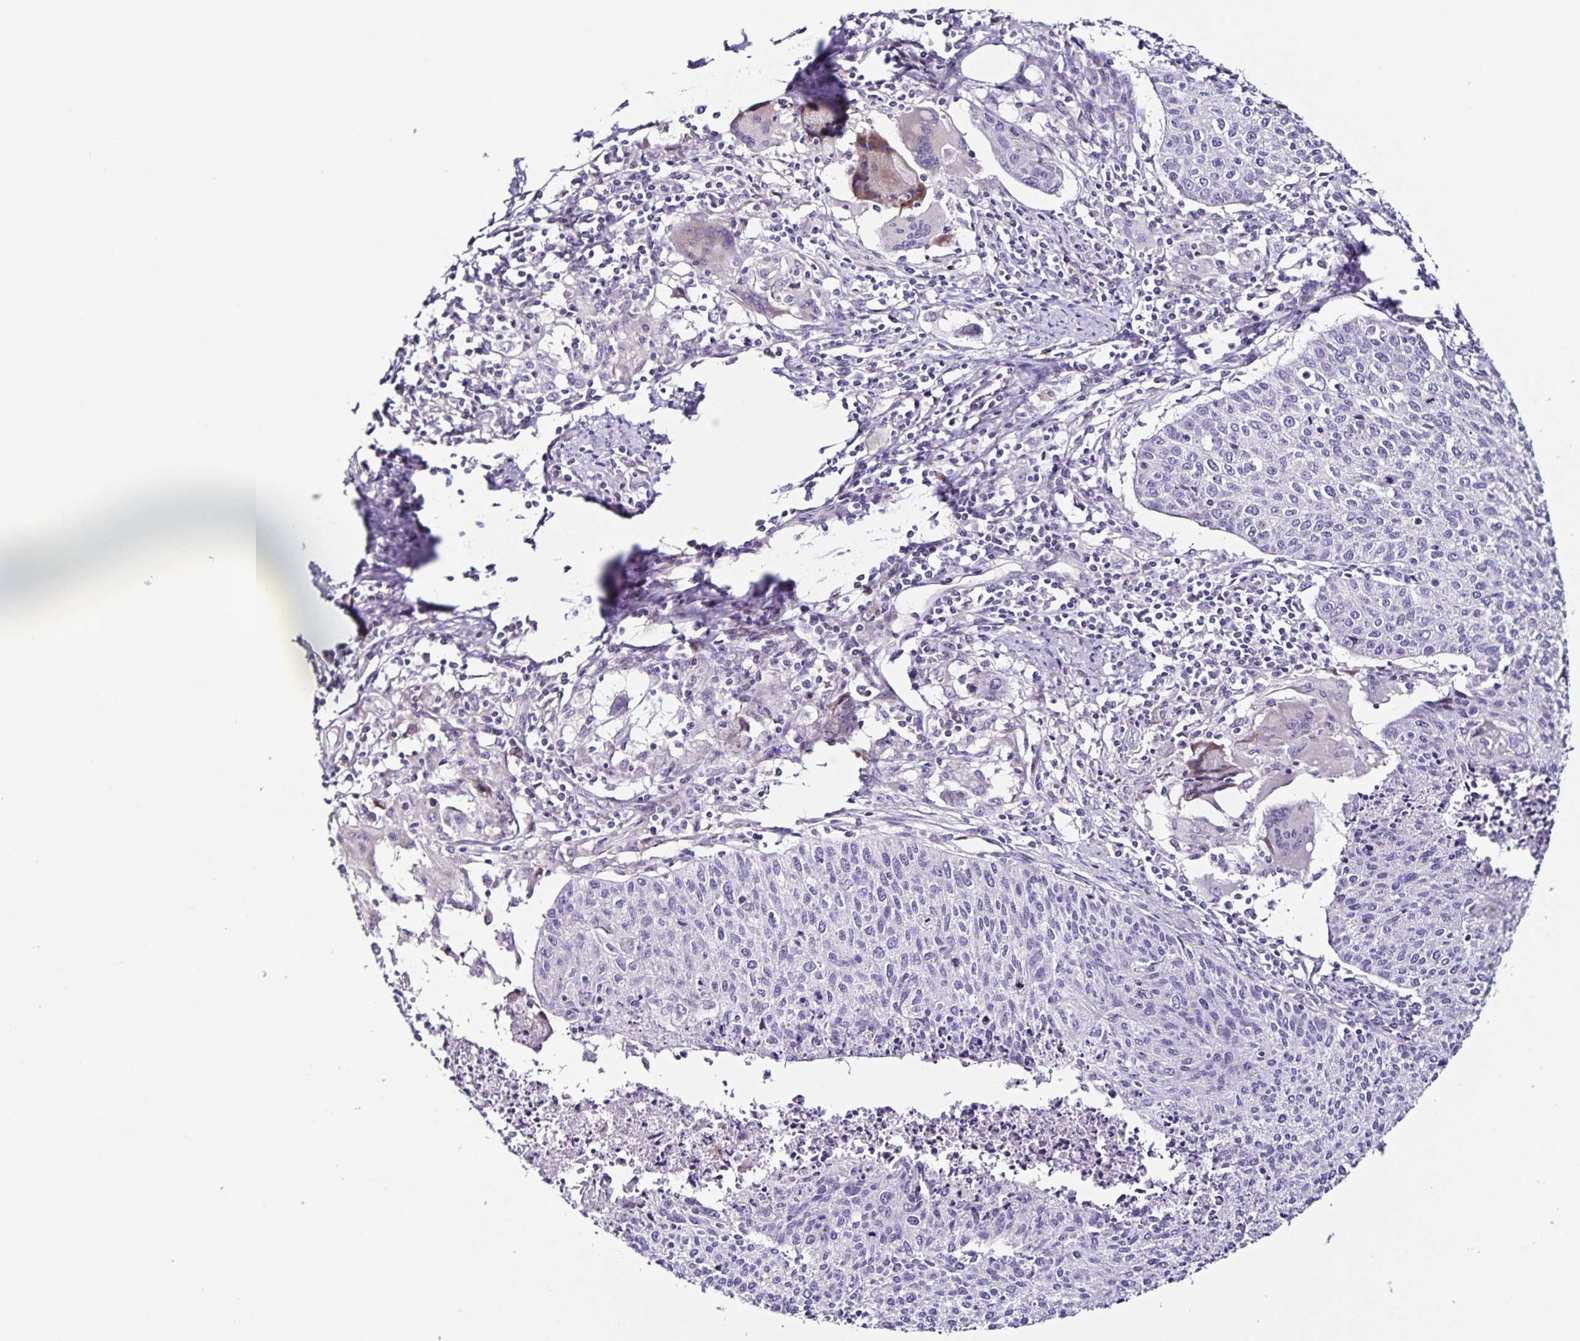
{"staining": {"intensity": "negative", "quantity": "none", "location": "none"}, "tissue": "cervical cancer", "cell_type": "Tumor cells", "image_type": "cancer", "snomed": [{"axis": "morphology", "description": "Squamous cell carcinoma, NOS"}, {"axis": "topography", "description": "Cervix"}], "caption": "This image is of squamous cell carcinoma (cervical) stained with immunohistochemistry (IHC) to label a protein in brown with the nuclei are counter-stained blue. There is no positivity in tumor cells. Brightfield microscopy of IHC stained with DAB (3,3'-diaminobenzidine) (brown) and hematoxylin (blue), captured at high magnification.", "gene": "RNFT2", "patient": {"sex": "female", "age": 38}}